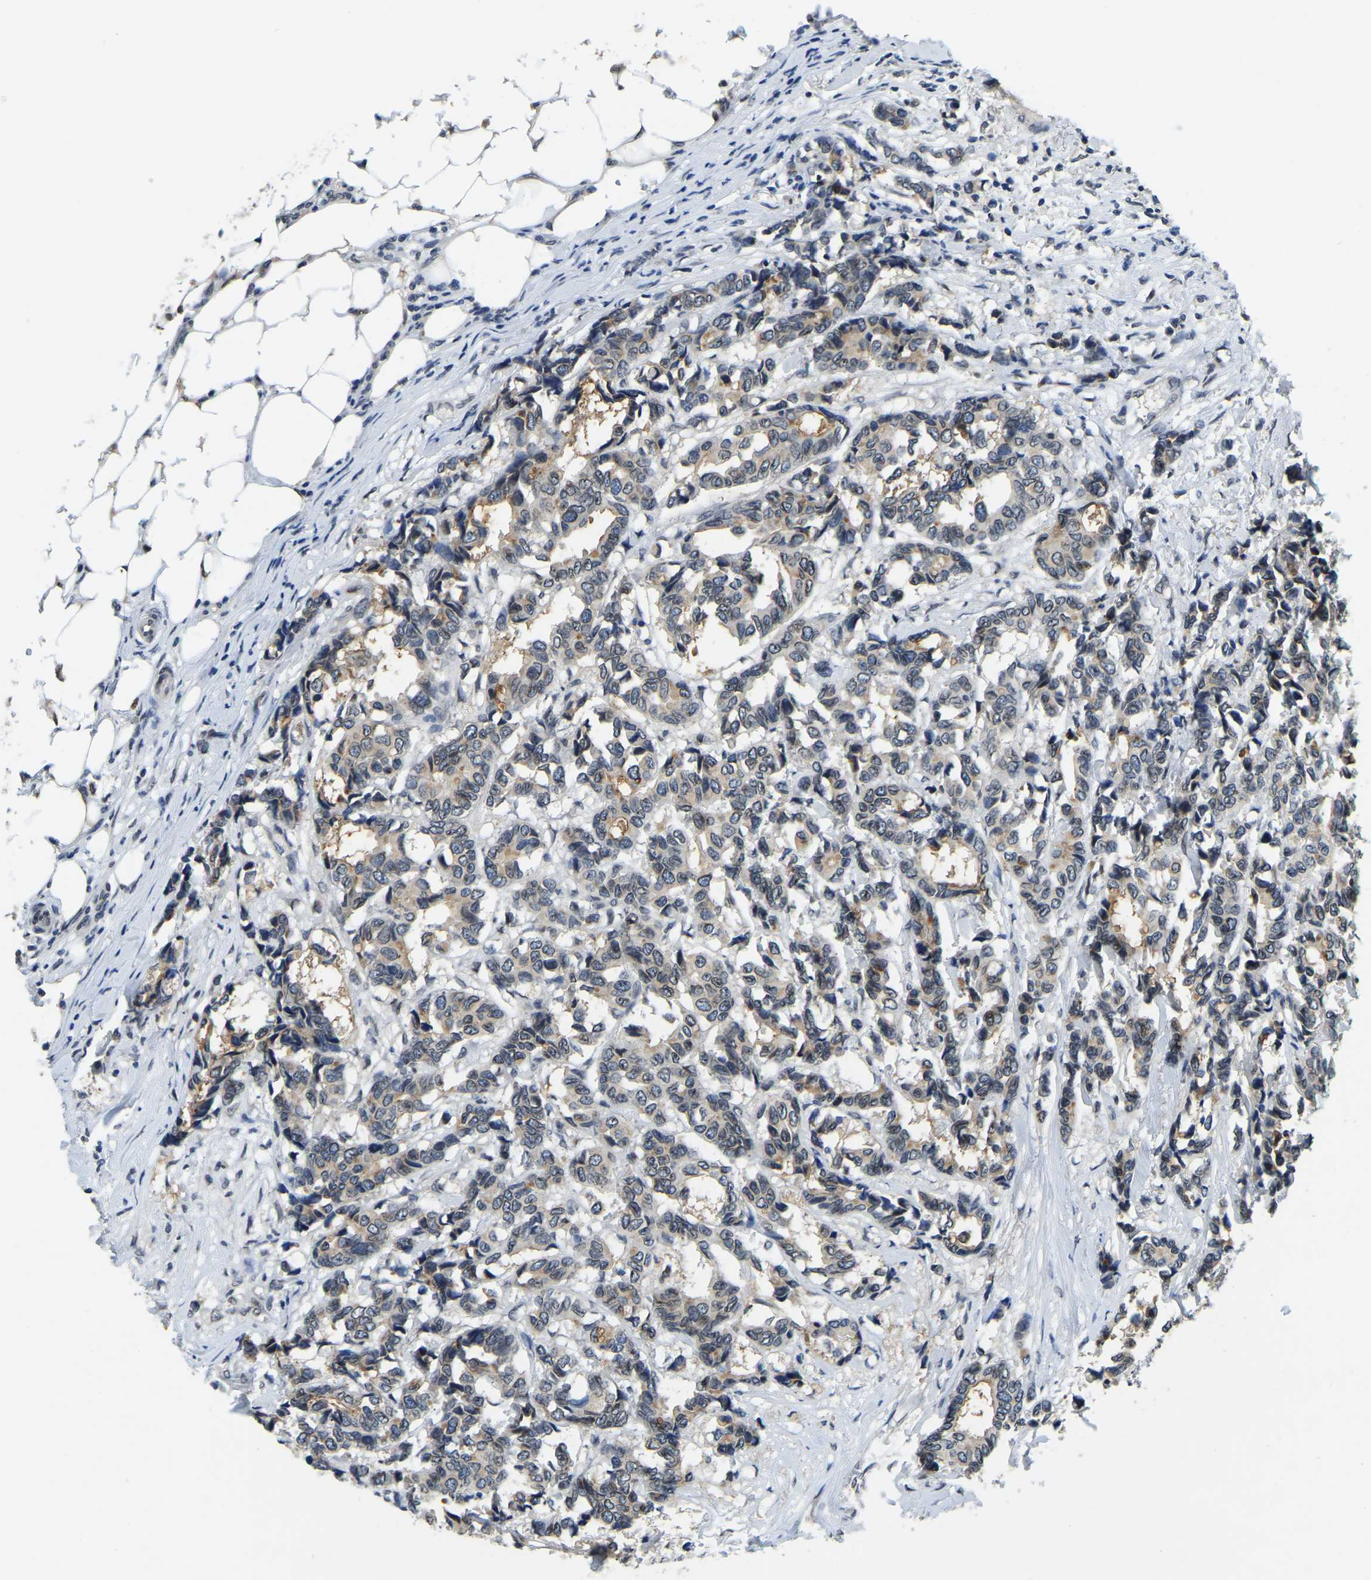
{"staining": {"intensity": "weak", "quantity": ">75%", "location": "cytoplasmic/membranous"}, "tissue": "breast cancer", "cell_type": "Tumor cells", "image_type": "cancer", "snomed": [{"axis": "morphology", "description": "Duct carcinoma"}, {"axis": "topography", "description": "Breast"}], "caption": "This histopathology image displays breast cancer (intraductal carcinoma) stained with immunohistochemistry to label a protein in brown. The cytoplasmic/membranous of tumor cells show weak positivity for the protein. Nuclei are counter-stained blue.", "gene": "RANBP2", "patient": {"sex": "female", "age": 87}}